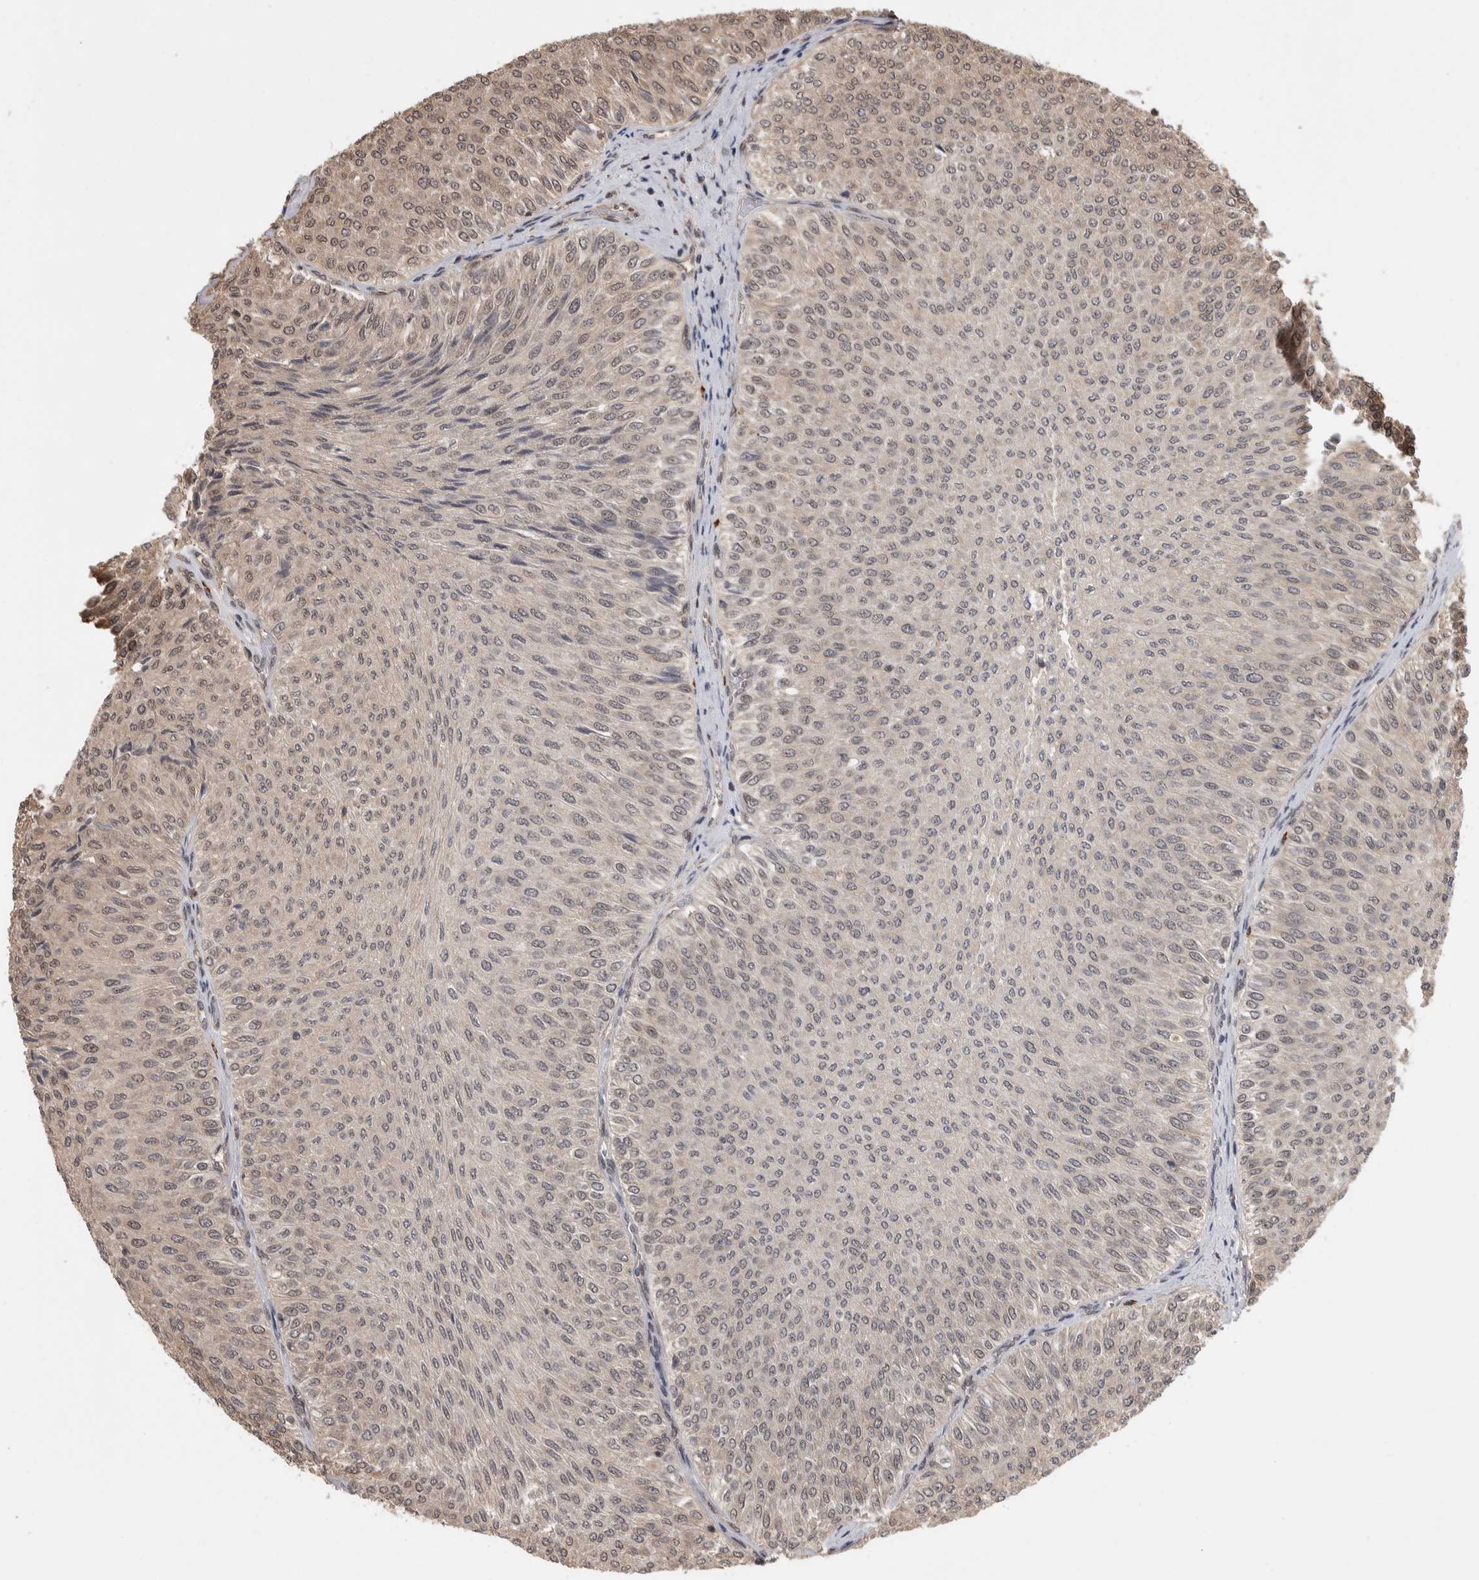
{"staining": {"intensity": "weak", "quantity": "<25%", "location": "cytoplasmic/membranous"}, "tissue": "urothelial cancer", "cell_type": "Tumor cells", "image_type": "cancer", "snomed": [{"axis": "morphology", "description": "Urothelial carcinoma, Low grade"}, {"axis": "topography", "description": "Urinary bladder"}], "caption": "IHC photomicrograph of neoplastic tissue: urothelial cancer stained with DAB exhibits no significant protein expression in tumor cells.", "gene": "ZNF592", "patient": {"sex": "male", "age": 78}}